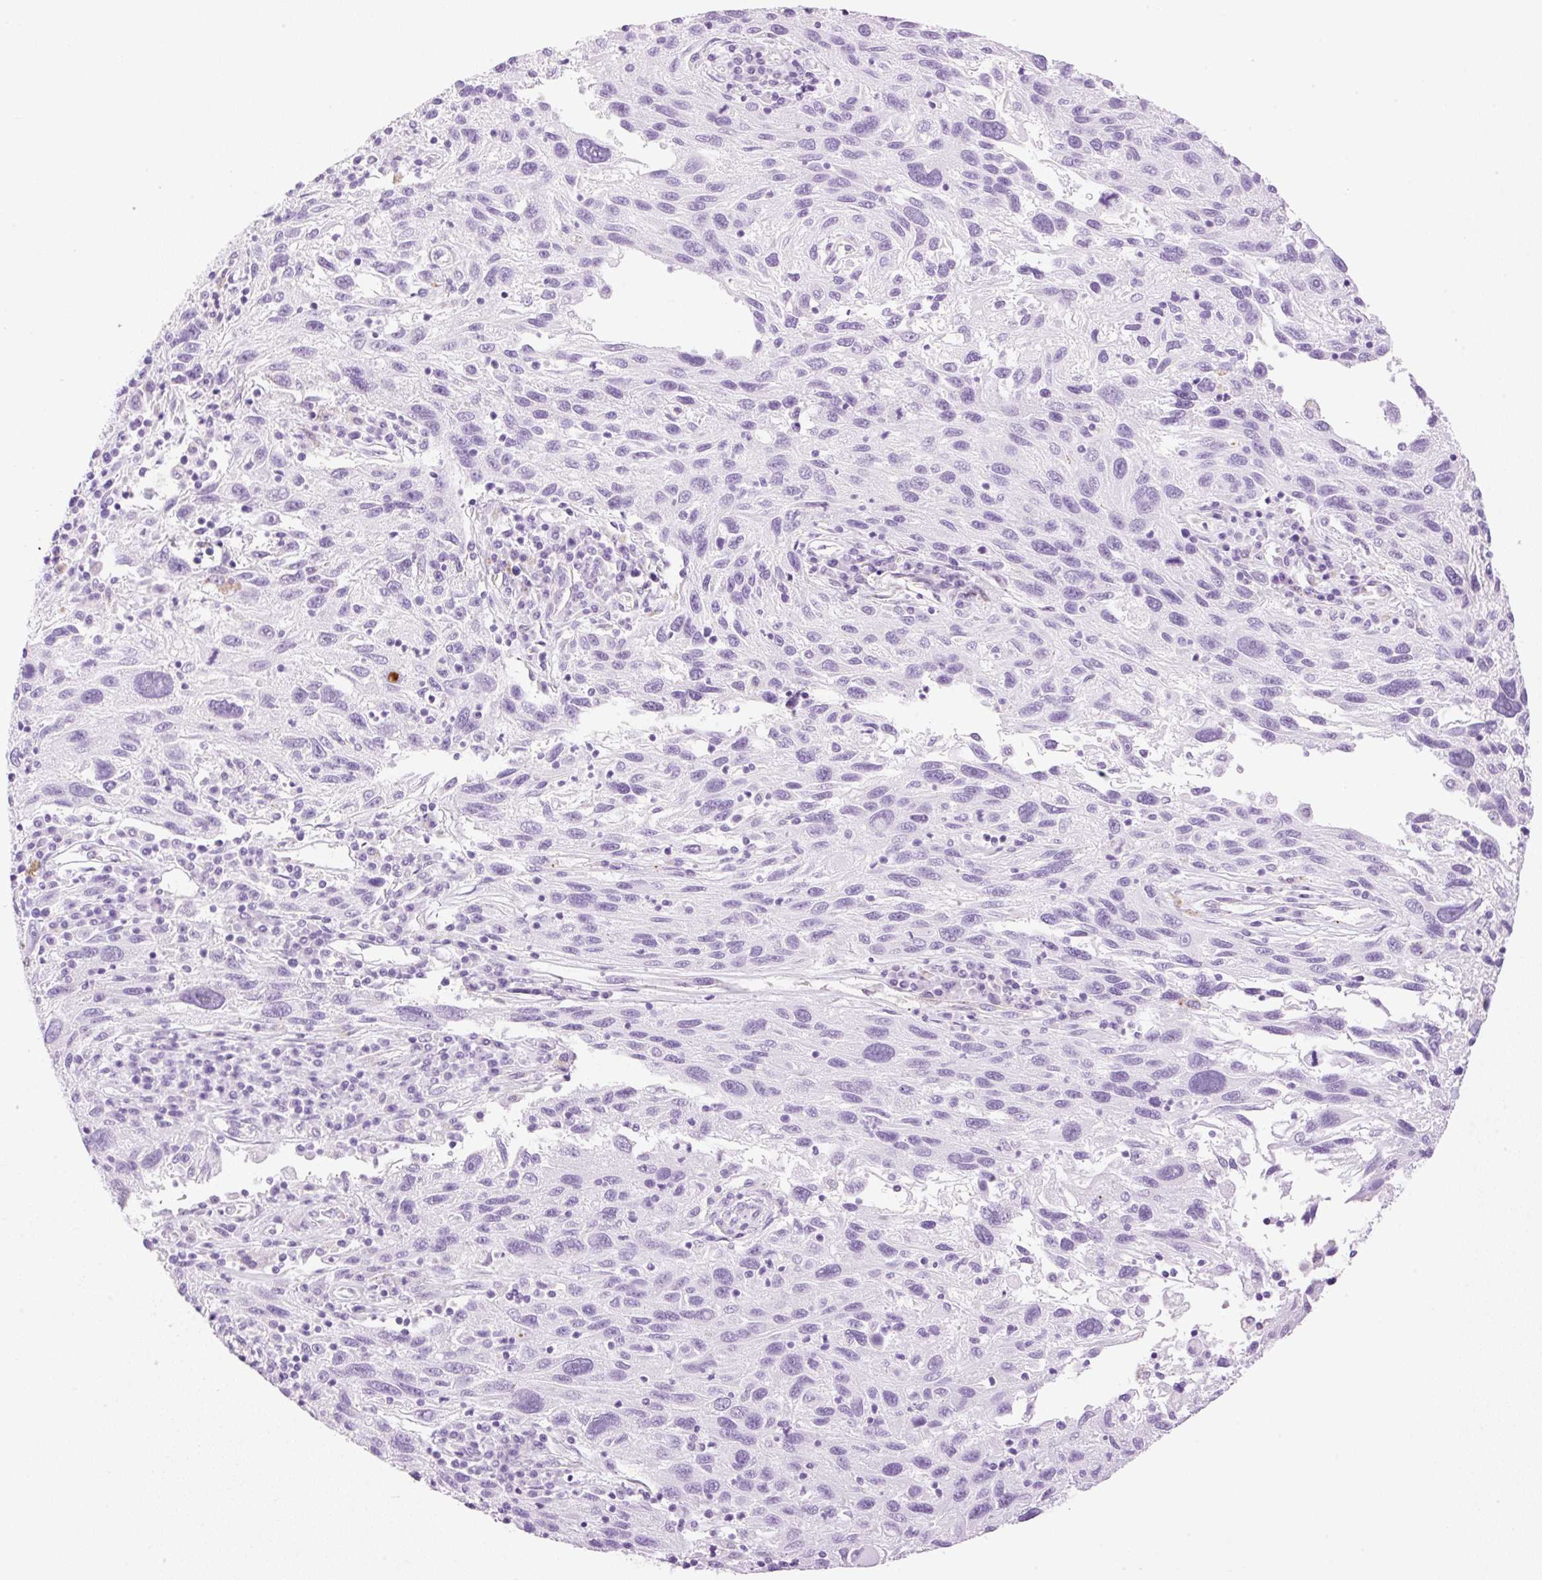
{"staining": {"intensity": "negative", "quantity": "none", "location": "none"}, "tissue": "melanoma", "cell_type": "Tumor cells", "image_type": "cancer", "snomed": [{"axis": "morphology", "description": "Malignant melanoma, NOS"}, {"axis": "topography", "description": "Skin"}], "caption": "Human malignant melanoma stained for a protein using immunohistochemistry displays no staining in tumor cells.", "gene": "EHD3", "patient": {"sex": "male", "age": 53}}